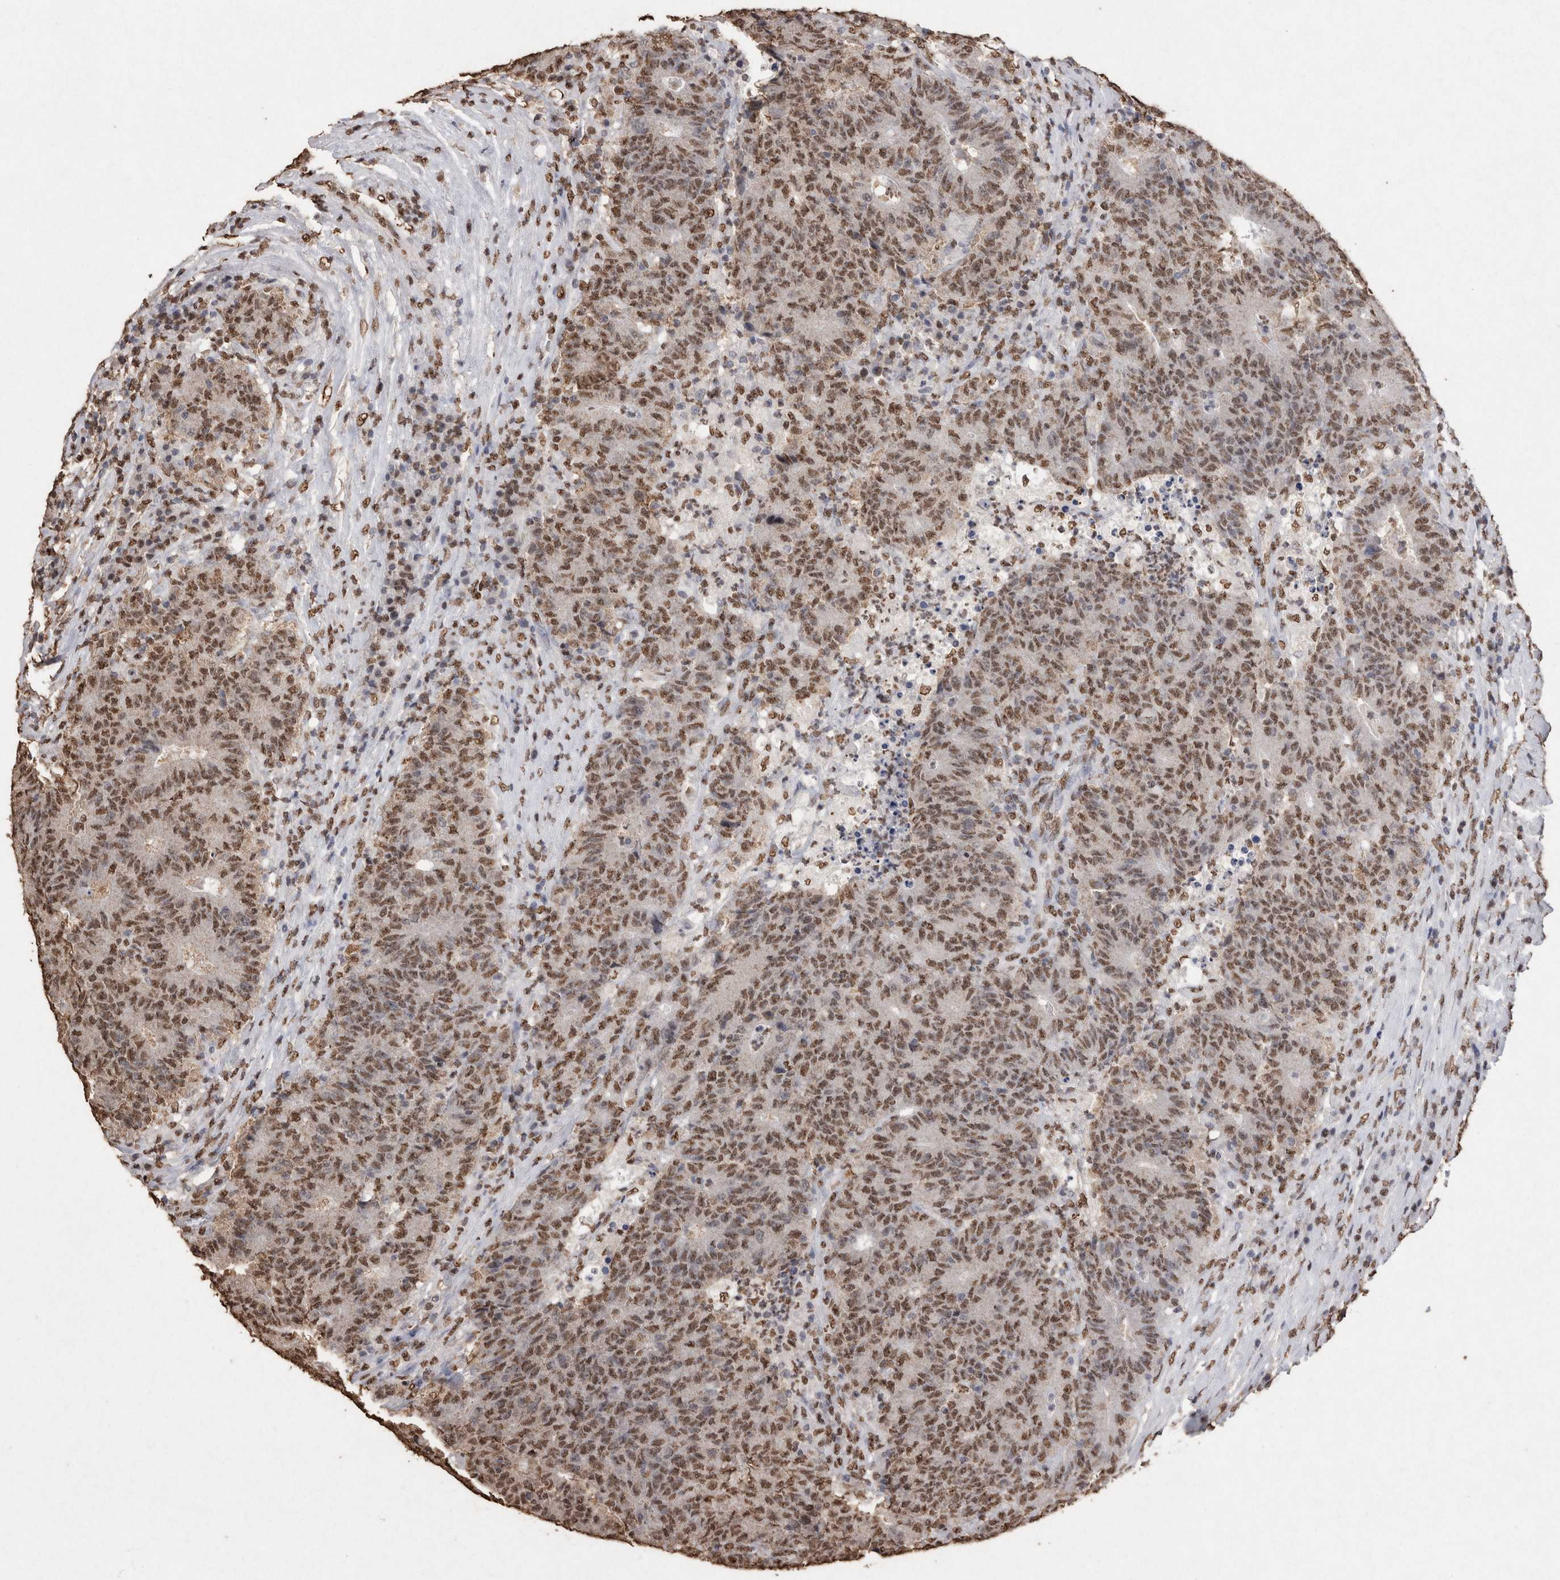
{"staining": {"intensity": "moderate", "quantity": ">75%", "location": "nuclear"}, "tissue": "colorectal cancer", "cell_type": "Tumor cells", "image_type": "cancer", "snomed": [{"axis": "morphology", "description": "Normal tissue, NOS"}, {"axis": "morphology", "description": "Adenocarcinoma, NOS"}, {"axis": "topography", "description": "Colon"}], "caption": "Protein expression analysis of human colorectal cancer (adenocarcinoma) reveals moderate nuclear staining in about >75% of tumor cells.", "gene": "NTHL1", "patient": {"sex": "female", "age": 75}}